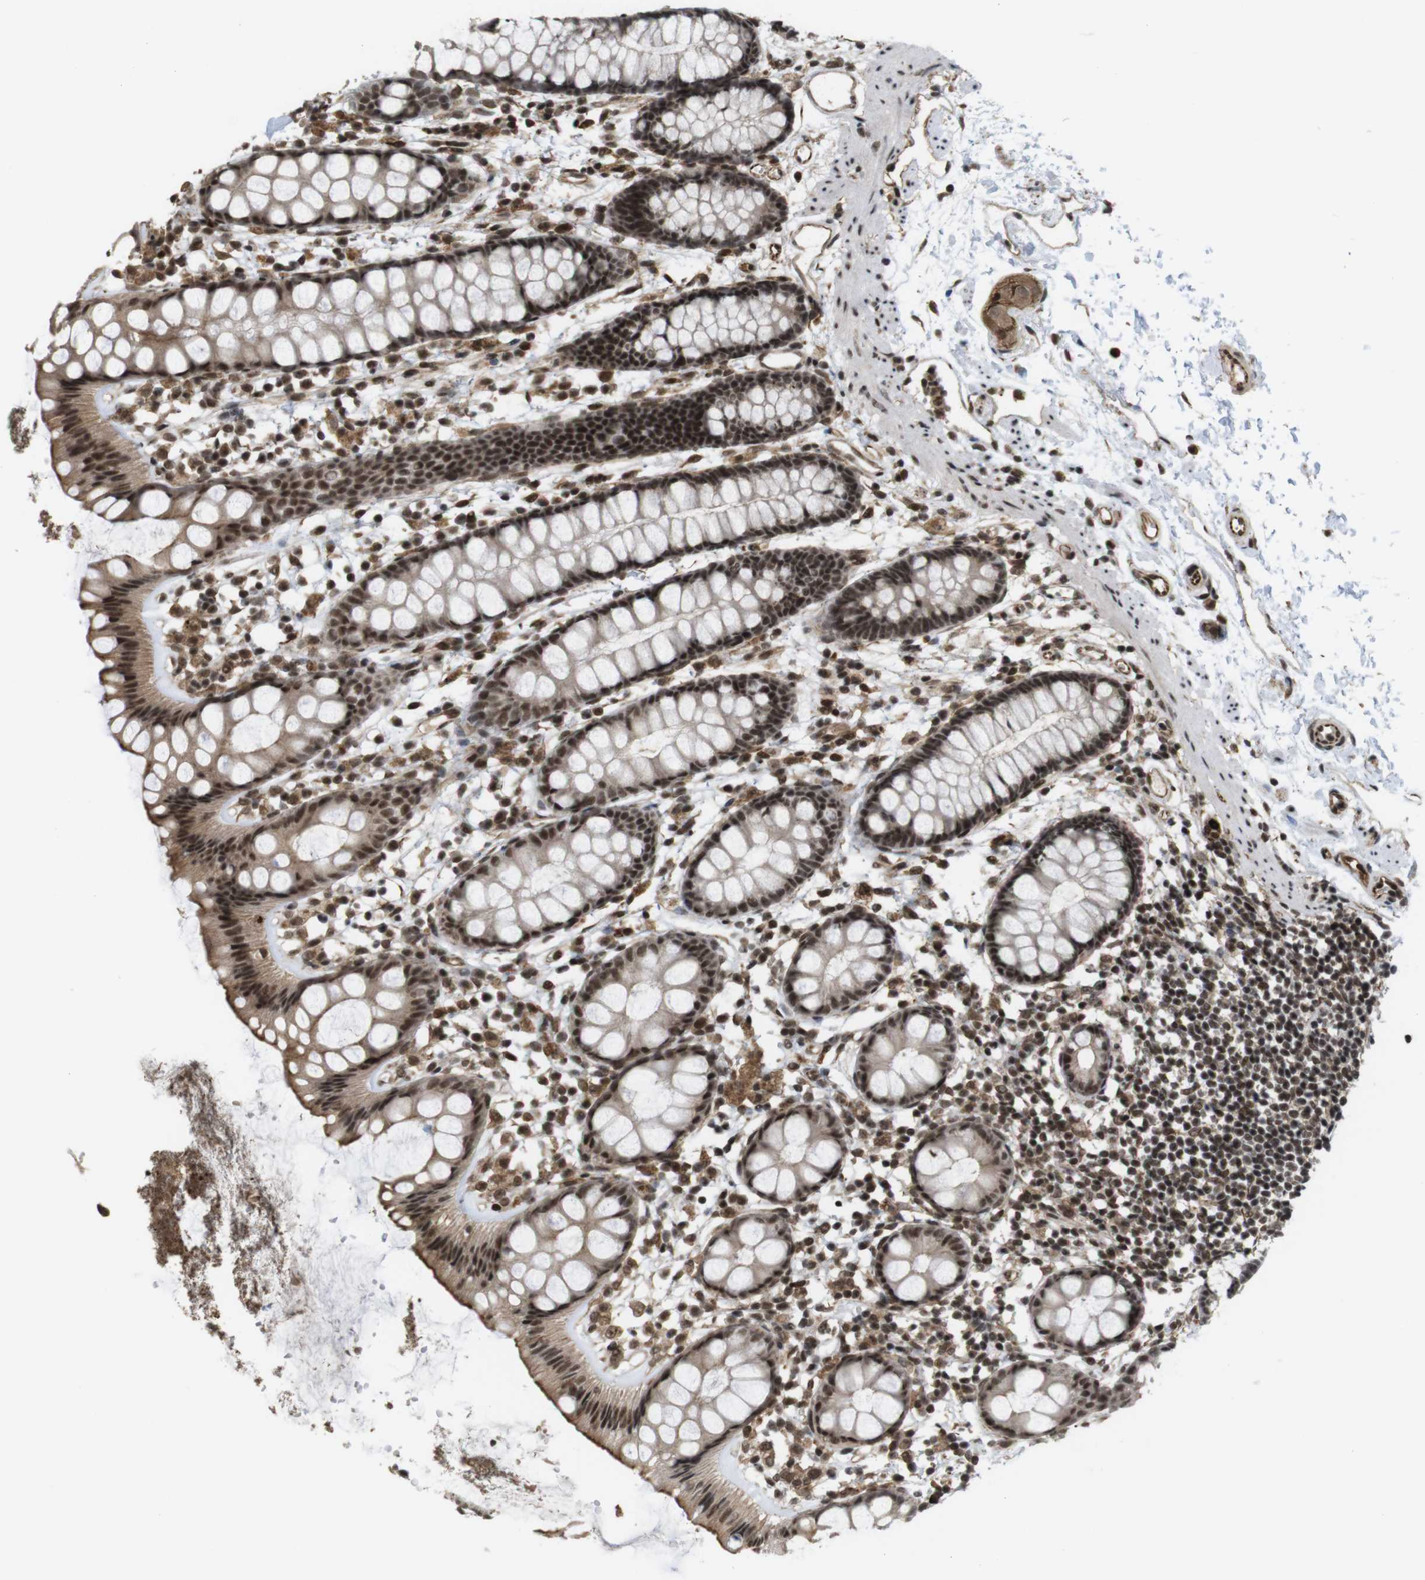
{"staining": {"intensity": "strong", "quantity": ">75%", "location": "cytoplasmic/membranous,nuclear"}, "tissue": "rectum", "cell_type": "Glandular cells", "image_type": "normal", "snomed": [{"axis": "morphology", "description": "Normal tissue, NOS"}, {"axis": "topography", "description": "Rectum"}], "caption": "Rectum stained with DAB immunohistochemistry demonstrates high levels of strong cytoplasmic/membranous,nuclear positivity in about >75% of glandular cells. (DAB (3,3'-diaminobenzidine) IHC with brightfield microscopy, high magnification).", "gene": "SP2", "patient": {"sex": "female", "age": 66}}